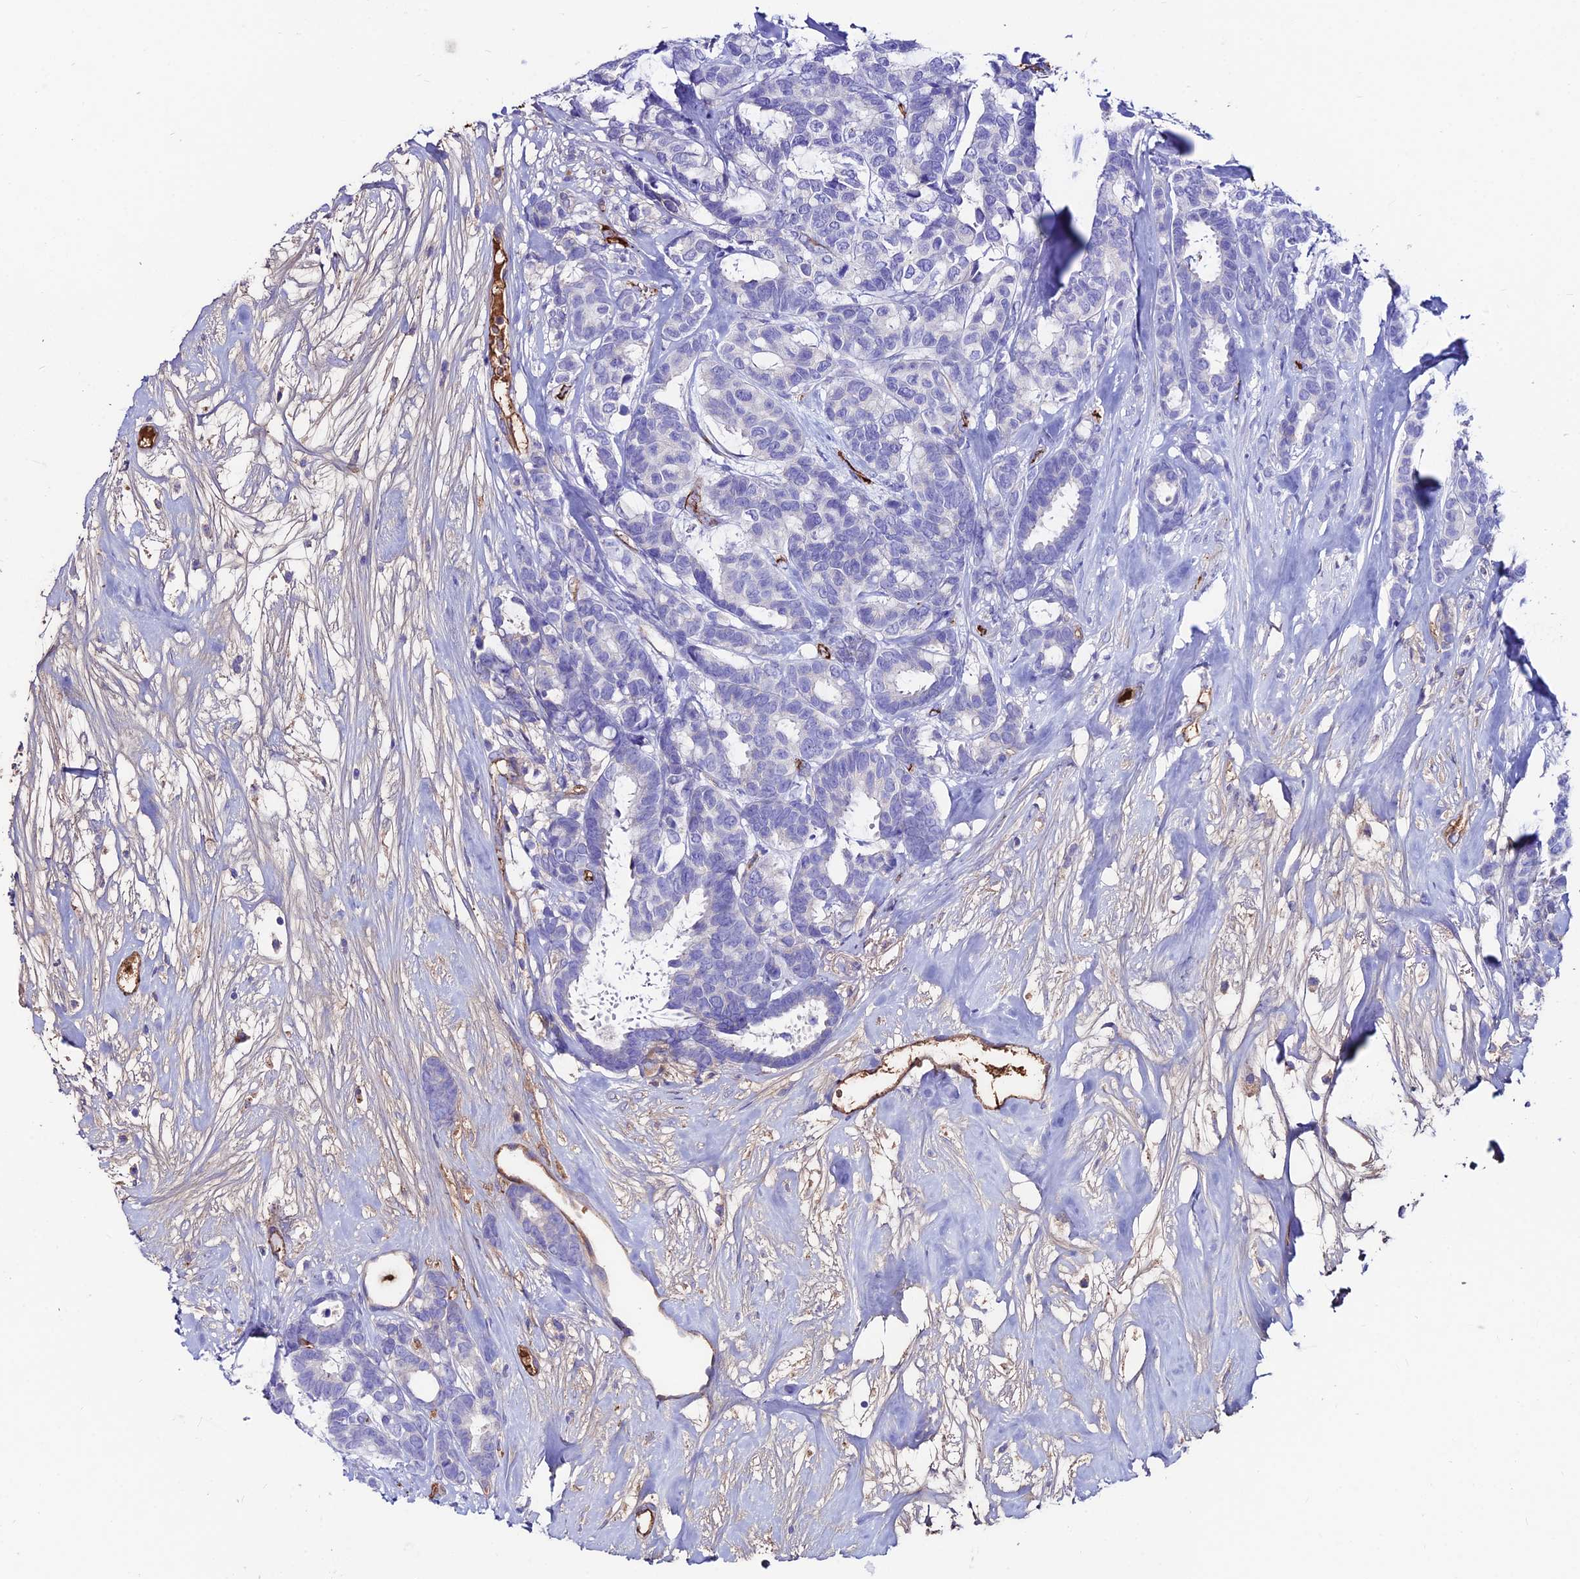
{"staining": {"intensity": "negative", "quantity": "none", "location": "none"}, "tissue": "breast cancer", "cell_type": "Tumor cells", "image_type": "cancer", "snomed": [{"axis": "morphology", "description": "Duct carcinoma"}, {"axis": "topography", "description": "Breast"}], "caption": "Breast intraductal carcinoma was stained to show a protein in brown. There is no significant expression in tumor cells. (DAB IHC with hematoxylin counter stain).", "gene": "SLC25A16", "patient": {"sex": "female", "age": 87}}